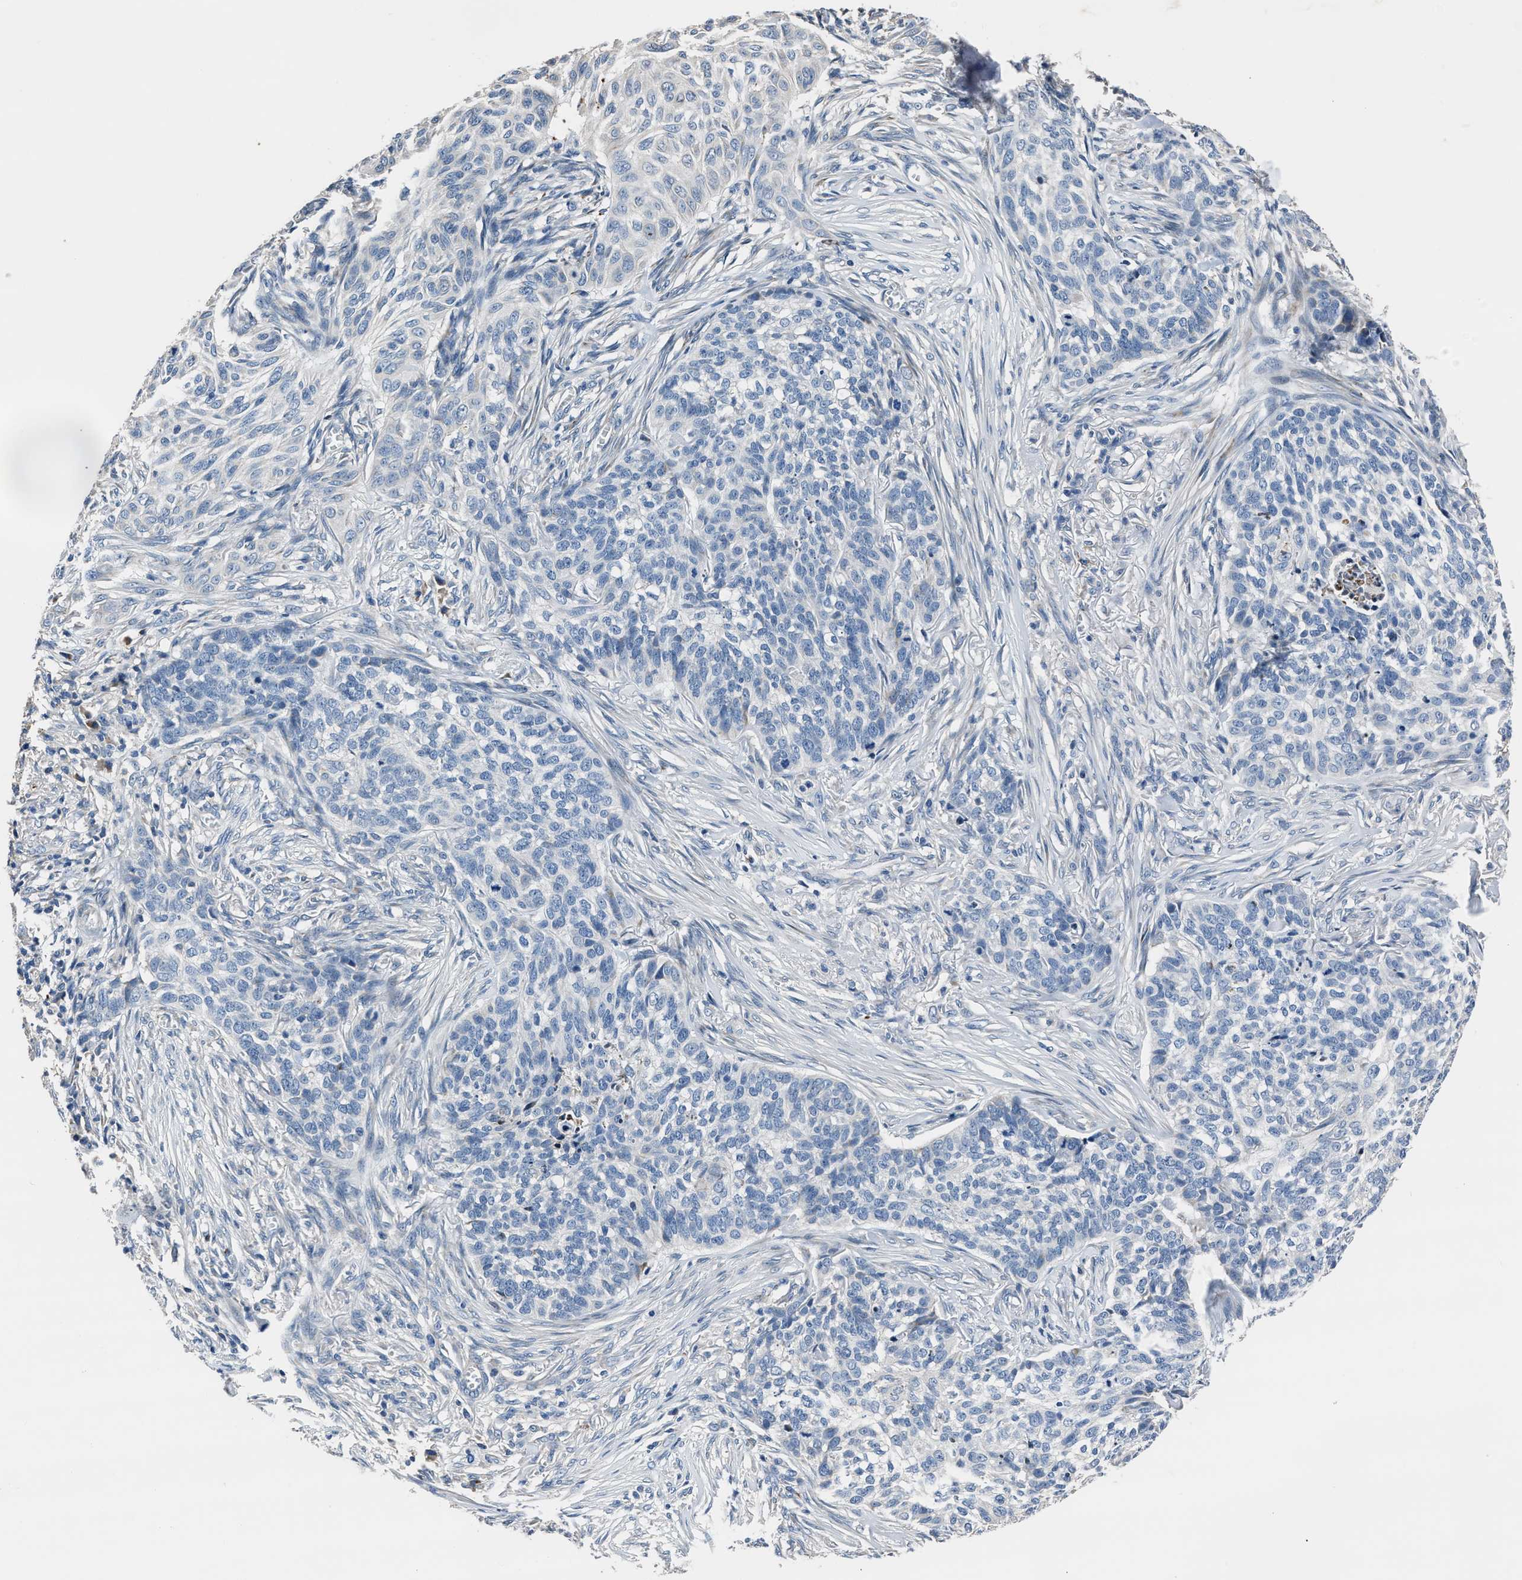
{"staining": {"intensity": "negative", "quantity": "none", "location": "none"}, "tissue": "skin cancer", "cell_type": "Tumor cells", "image_type": "cancer", "snomed": [{"axis": "morphology", "description": "Basal cell carcinoma"}, {"axis": "topography", "description": "Skin"}], "caption": "Tumor cells are negative for brown protein staining in basal cell carcinoma (skin).", "gene": "DNAJC24", "patient": {"sex": "male", "age": 85}}